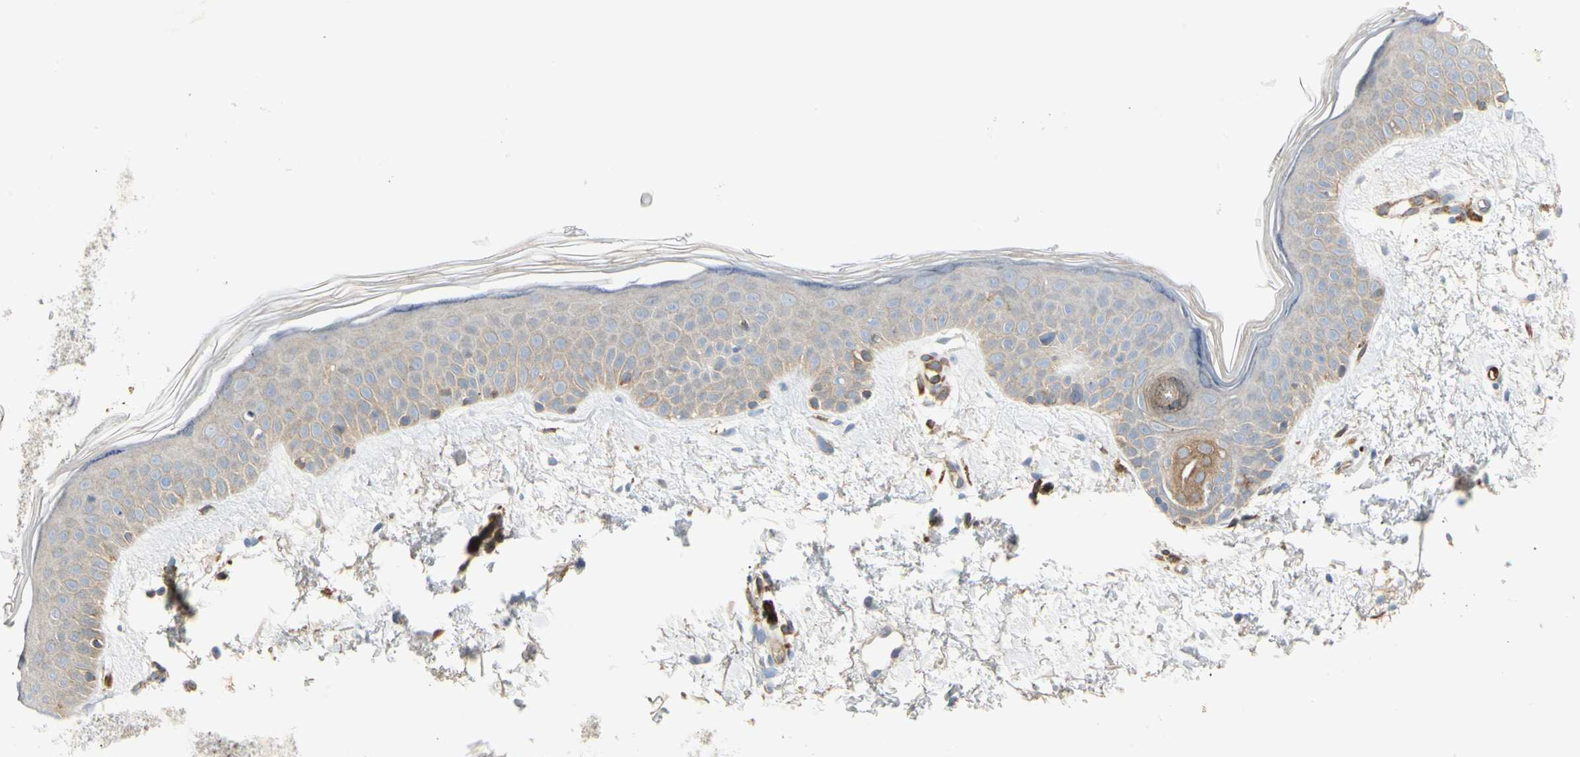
{"staining": {"intensity": "negative", "quantity": "none", "location": "none"}, "tissue": "skin", "cell_type": "Fibroblasts", "image_type": "normal", "snomed": [{"axis": "morphology", "description": "Normal tissue, NOS"}, {"axis": "topography", "description": "Skin"}], "caption": "This is an immunohistochemistry histopathology image of normal skin. There is no staining in fibroblasts.", "gene": "LPCAT2", "patient": {"sex": "female", "age": 56}}